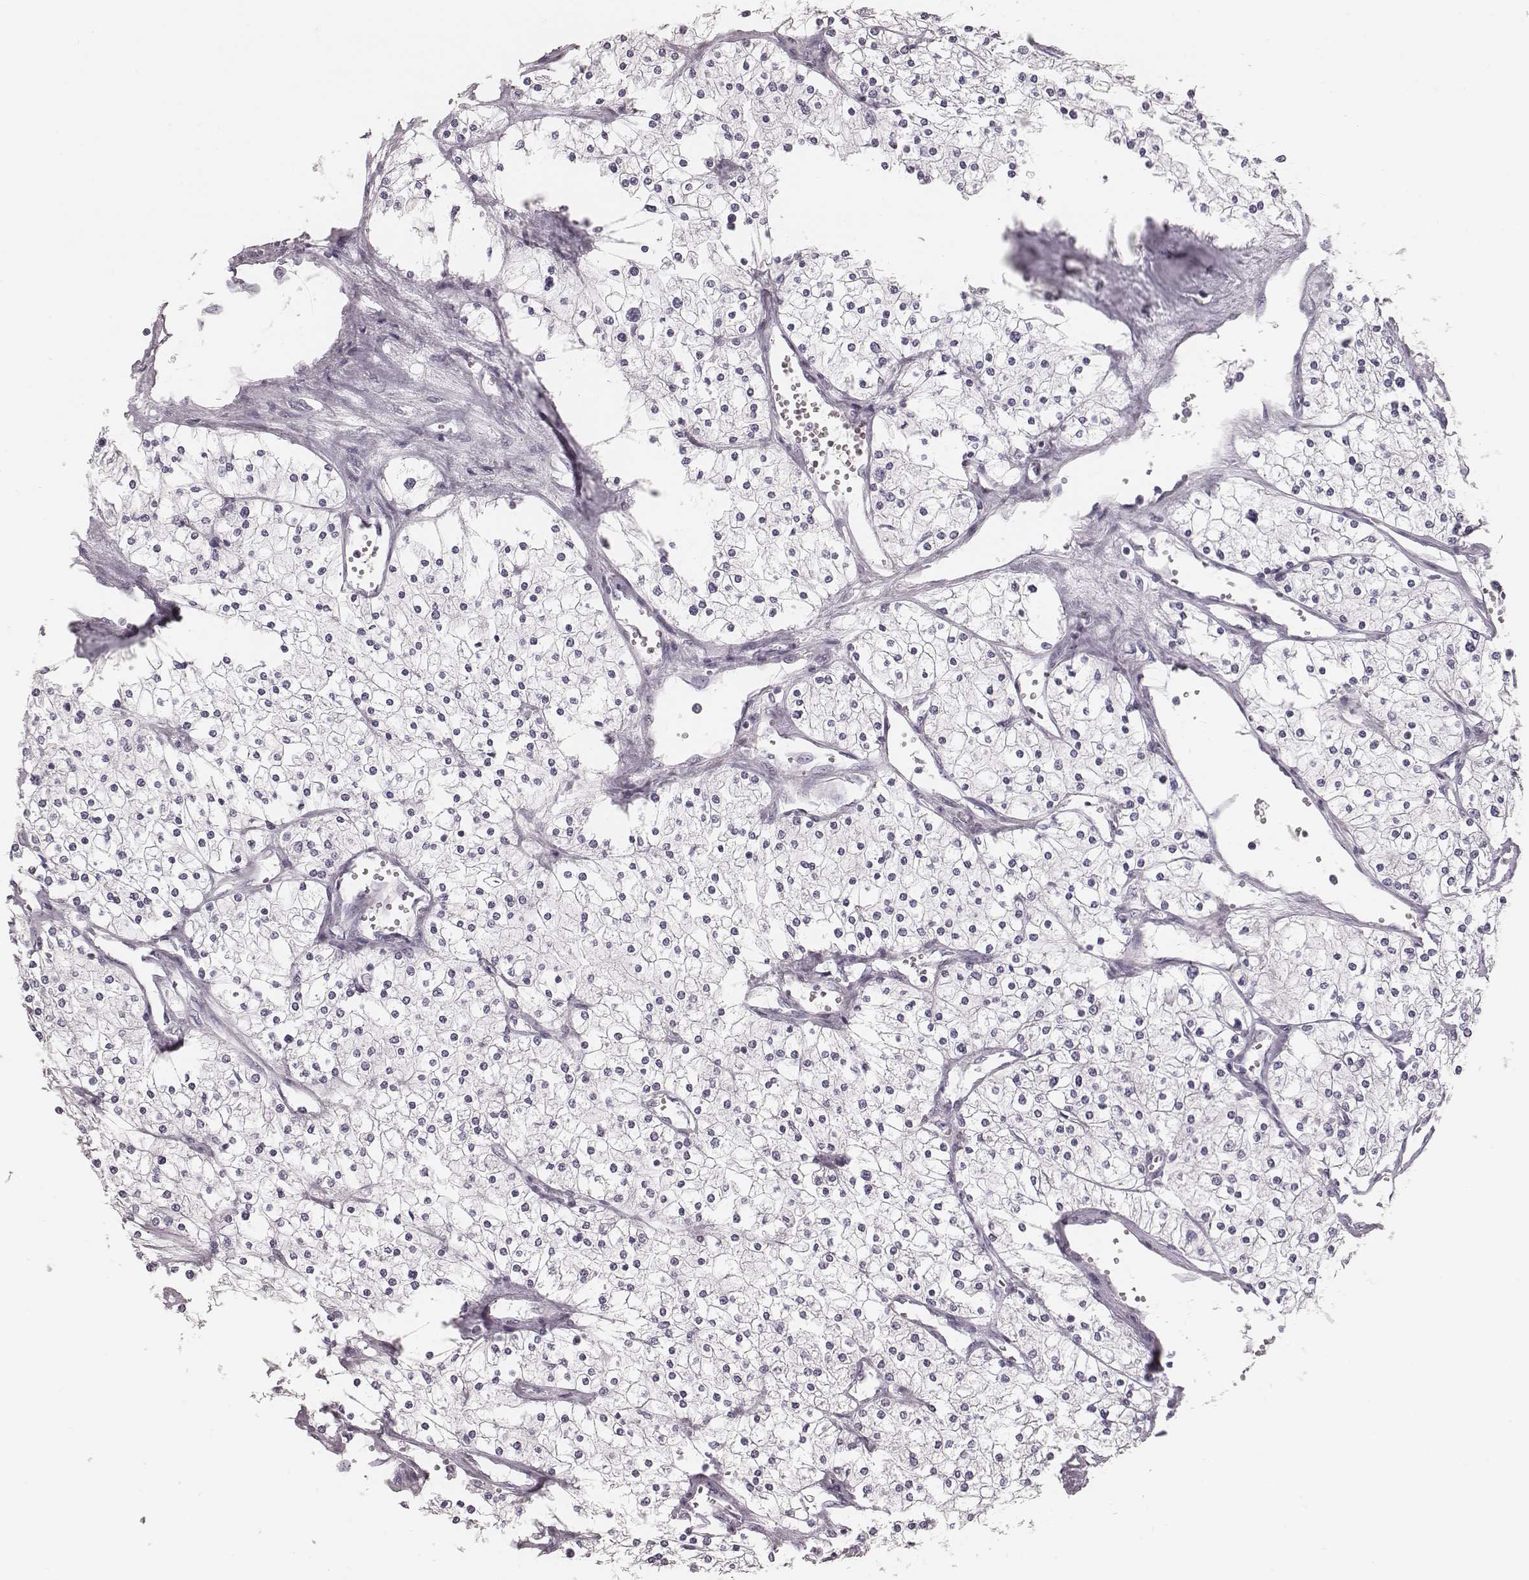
{"staining": {"intensity": "negative", "quantity": "none", "location": "none"}, "tissue": "renal cancer", "cell_type": "Tumor cells", "image_type": "cancer", "snomed": [{"axis": "morphology", "description": "Adenocarcinoma, NOS"}, {"axis": "topography", "description": "Kidney"}], "caption": "Protein analysis of adenocarcinoma (renal) reveals no significant staining in tumor cells.", "gene": "SPA17", "patient": {"sex": "male", "age": 80}}